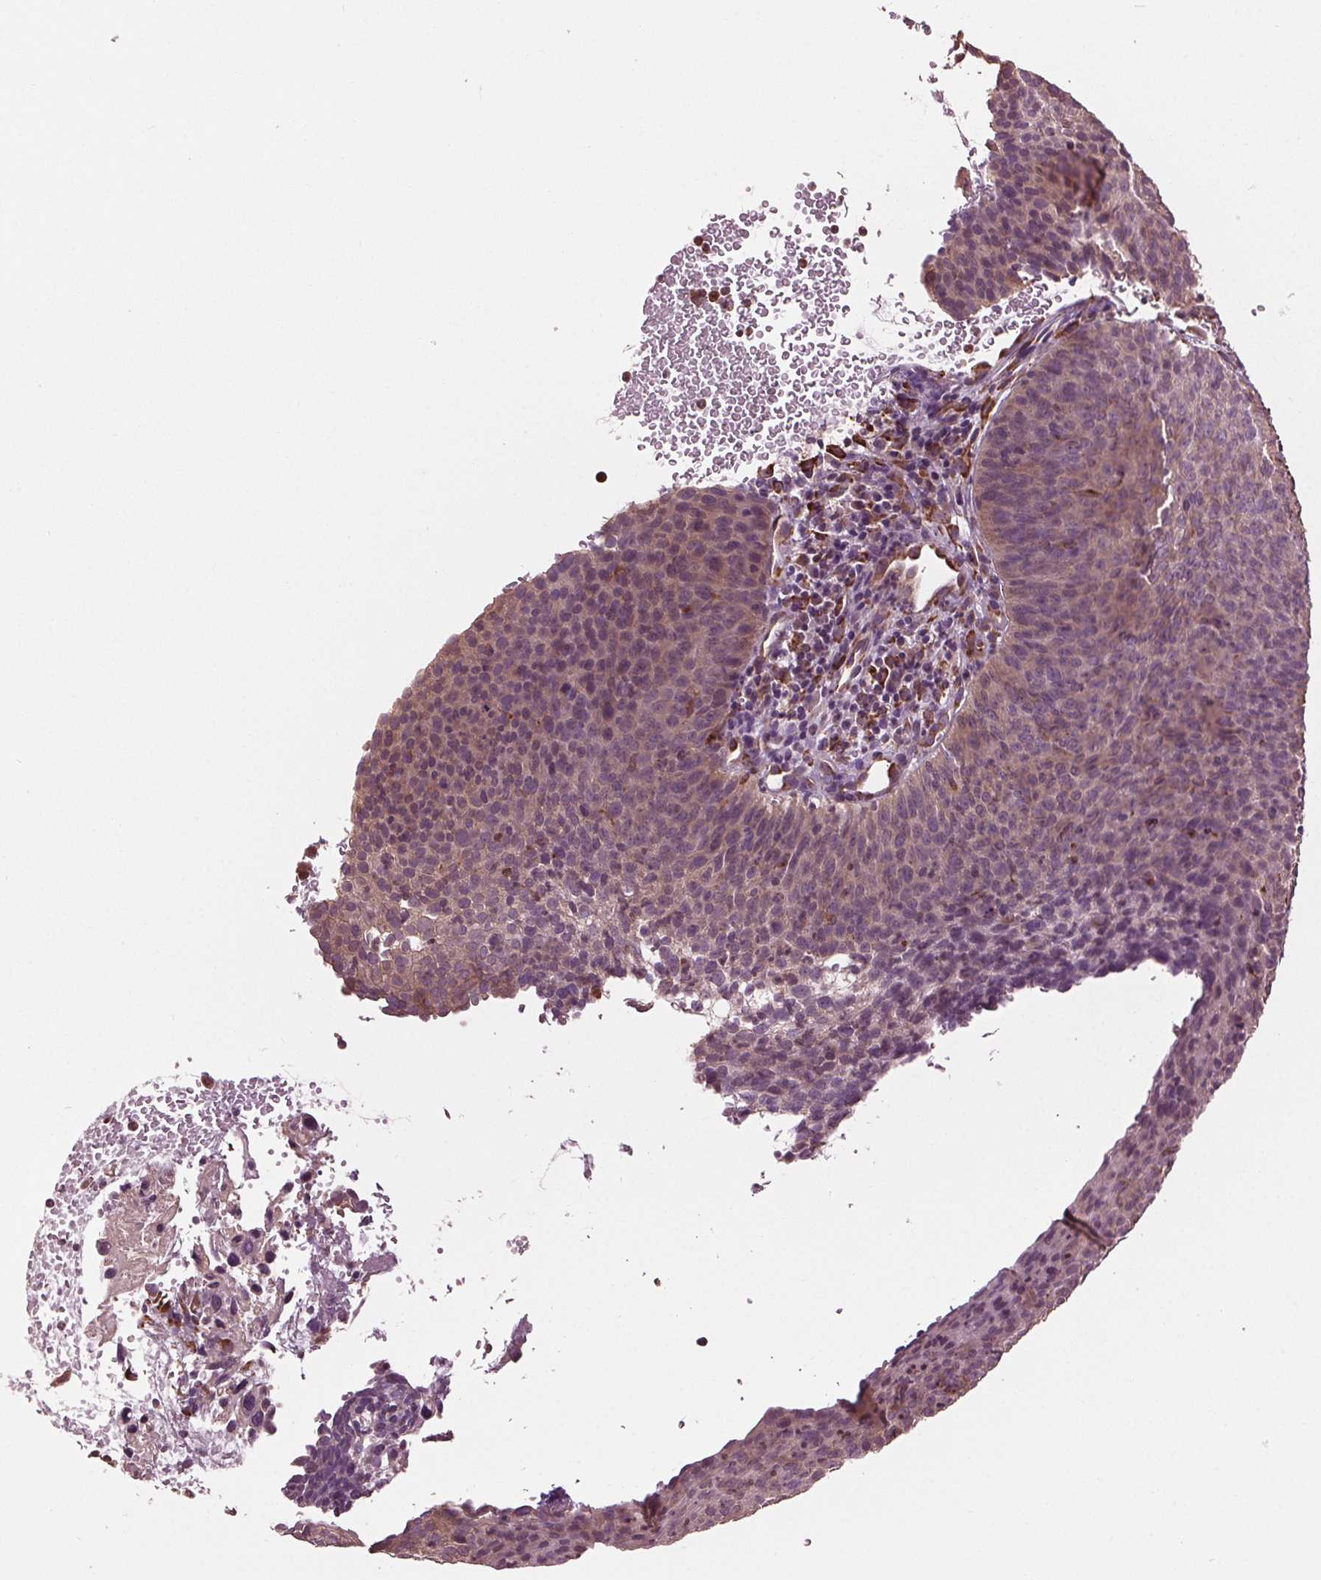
{"staining": {"intensity": "weak", "quantity": "<25%", "location": "cytoplasmic/membranous"}, "tissue": "cervical cancer", "cell_type": "Tumor cells", "image_type": "cancer", "snomed": [{"axis": "morphology", "description": "Squamous cell carcinoma, NOS"}, {"axis": "topography", "description": "Cervix"}], "caption": "This is an IHC histopathology image of human cervical cancer (squamous cell carcinoma). There is no positivity in tumor cells.", "gene": "RNPEP", "patient": {"sex": "female", "age": 35}}